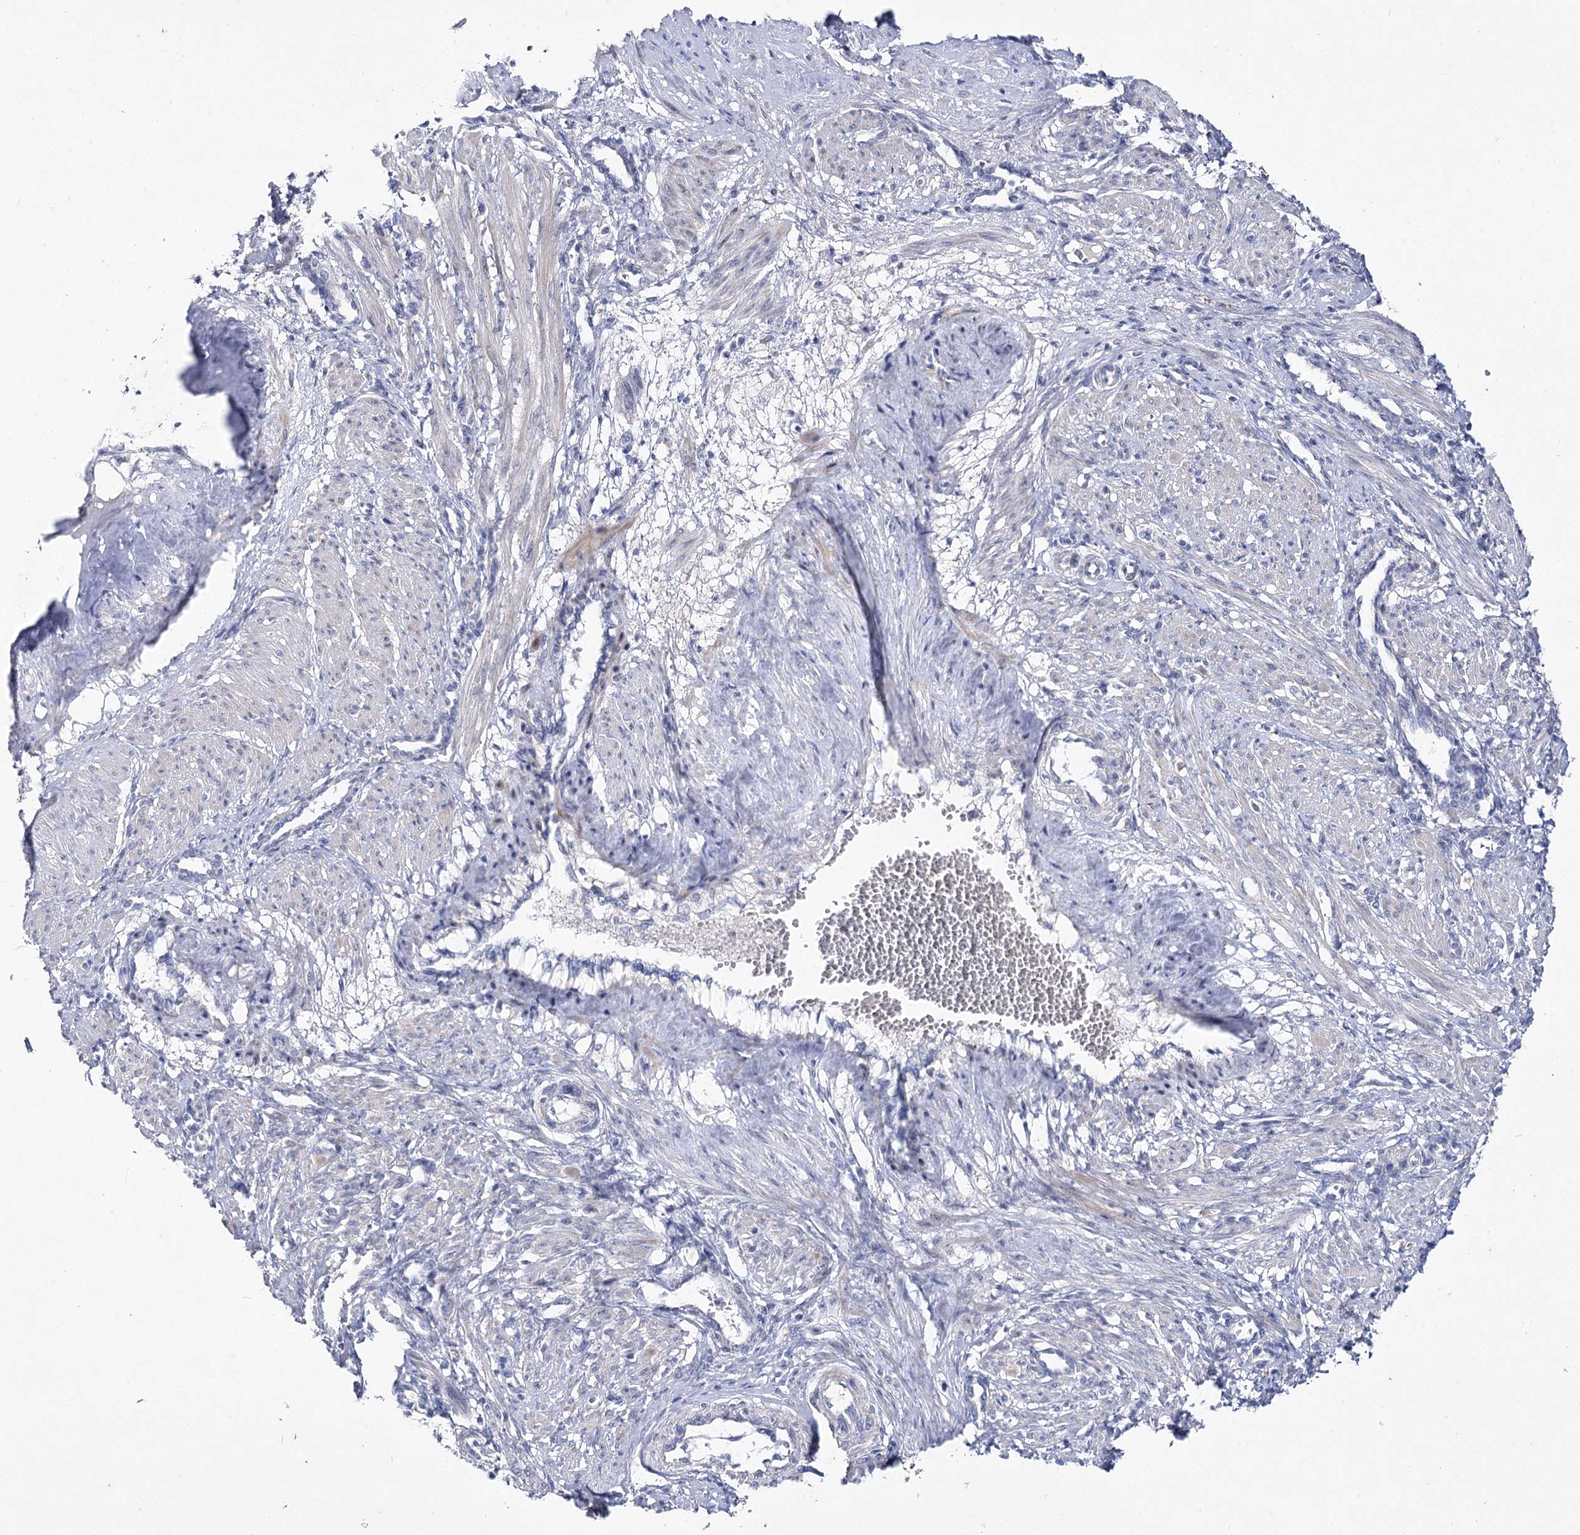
{"staining": {"intensity": "weak", "quantity": "<25%", "location": "cytoplasmic/membranous"}, "tissue": "smooth muscle", "cell_type": "Smooth muscle cells", "image_type": "normal", "snomed": [{"axis": "morphology", "description": "Normal tissue, NOS"}, {"axis": "topography", "description": "Endometrium"}], "caption": "IHC micrograph of normal human smooth muscle stained for a protein (brown), which reveals no staining in smooth muscle cells.", "gene": "LRRC14B", "patient": {"sex": "female", "age": 33}}